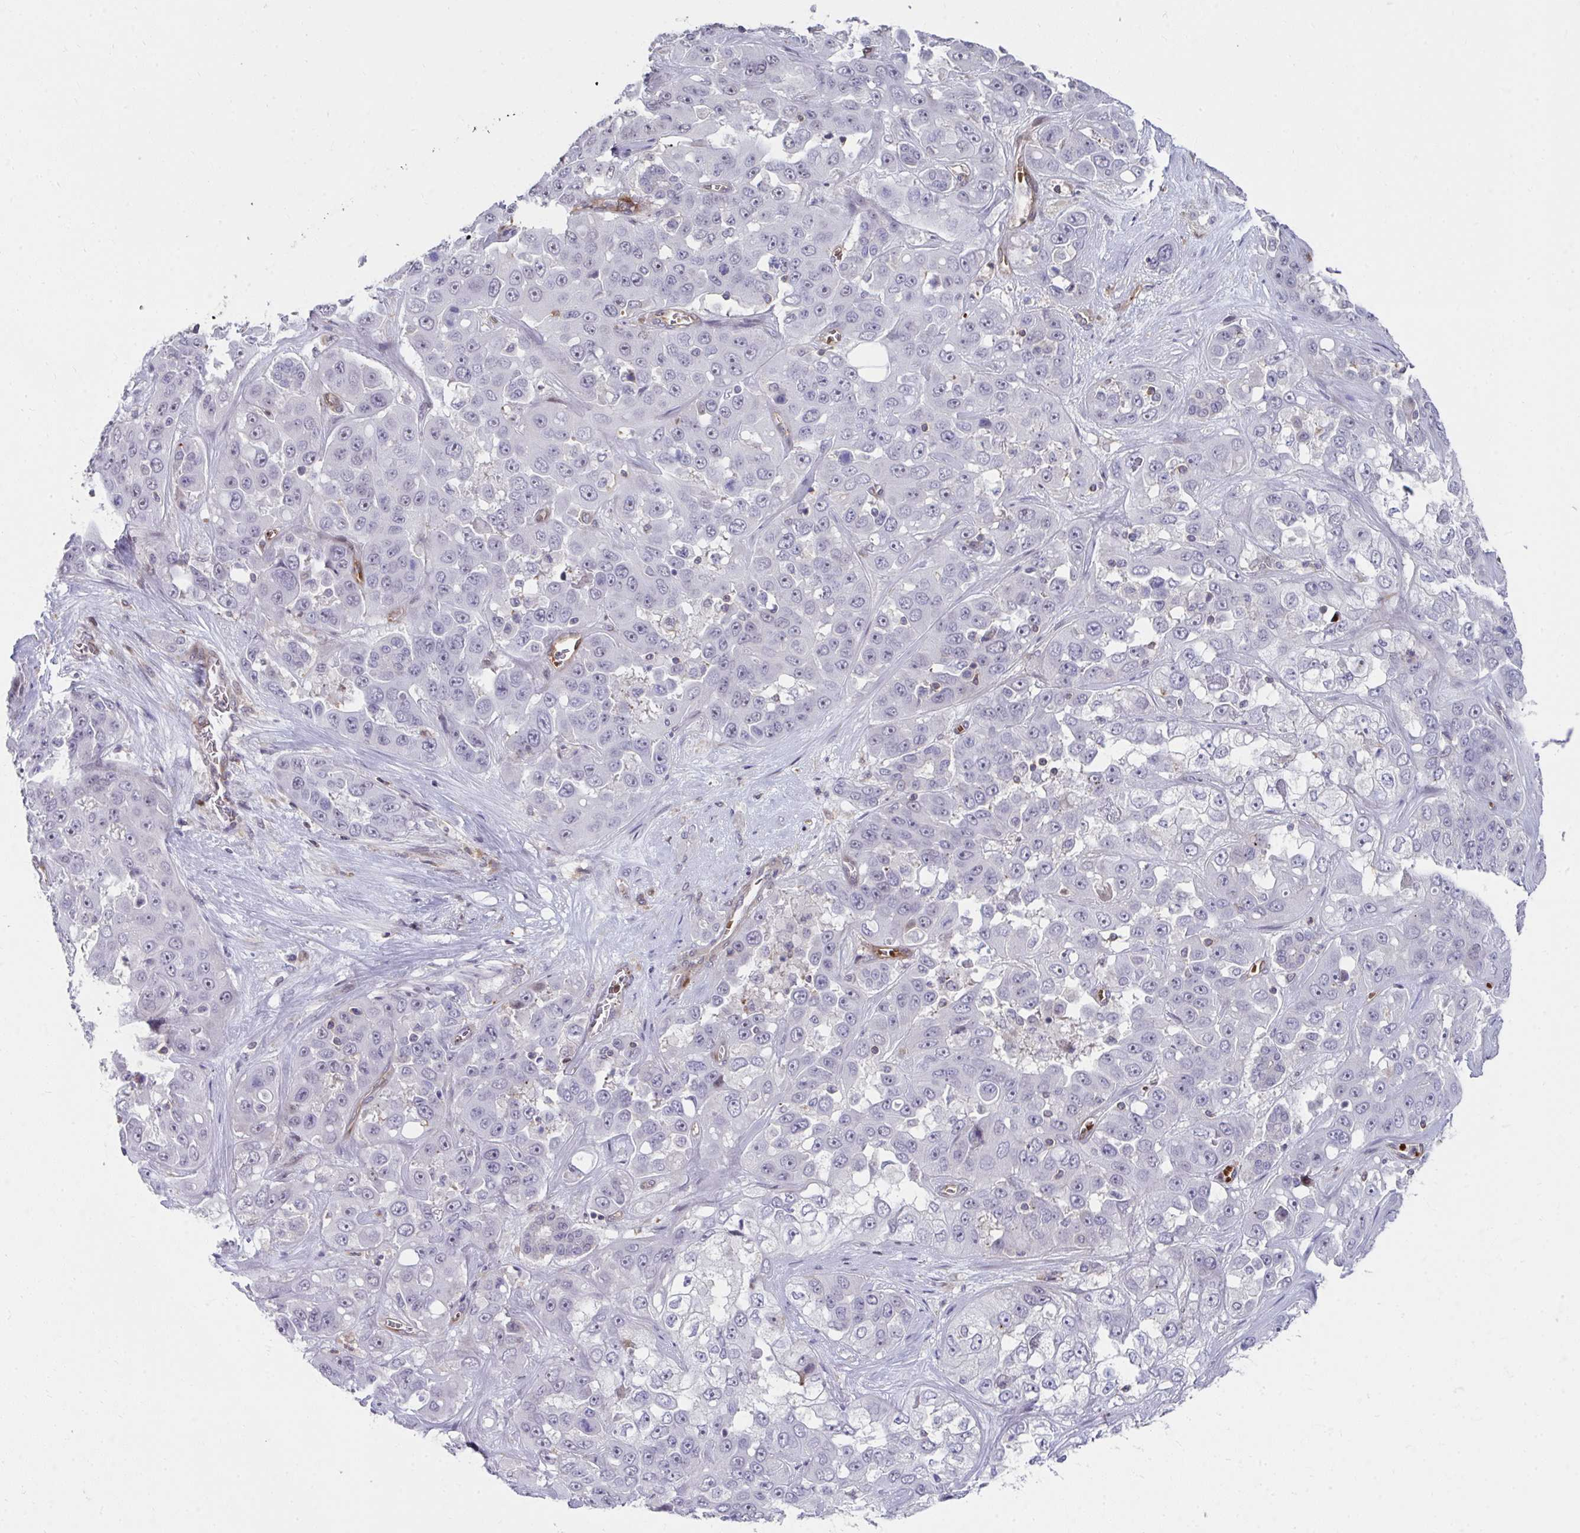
{"staining": {"intensity": "negative", "quantity": "none", "location": "none"}, "tissue": "liver cancer", "cell_type": "Tumor cells", "image_type": "cancer", "snomed": [{"axis": "morphology", "description": "Cholangiocarcinoma"}, {"axis": "topography", "description": "Liver"}], "caption": "DAB (3,3'-diaminobenzidine) immunohistochemical staining of cholangiocarcinoma (liver) shows no significant expression in tumor cells.", "gene": "FOXN3", "patient": {"sex": "female", "age": 52}}